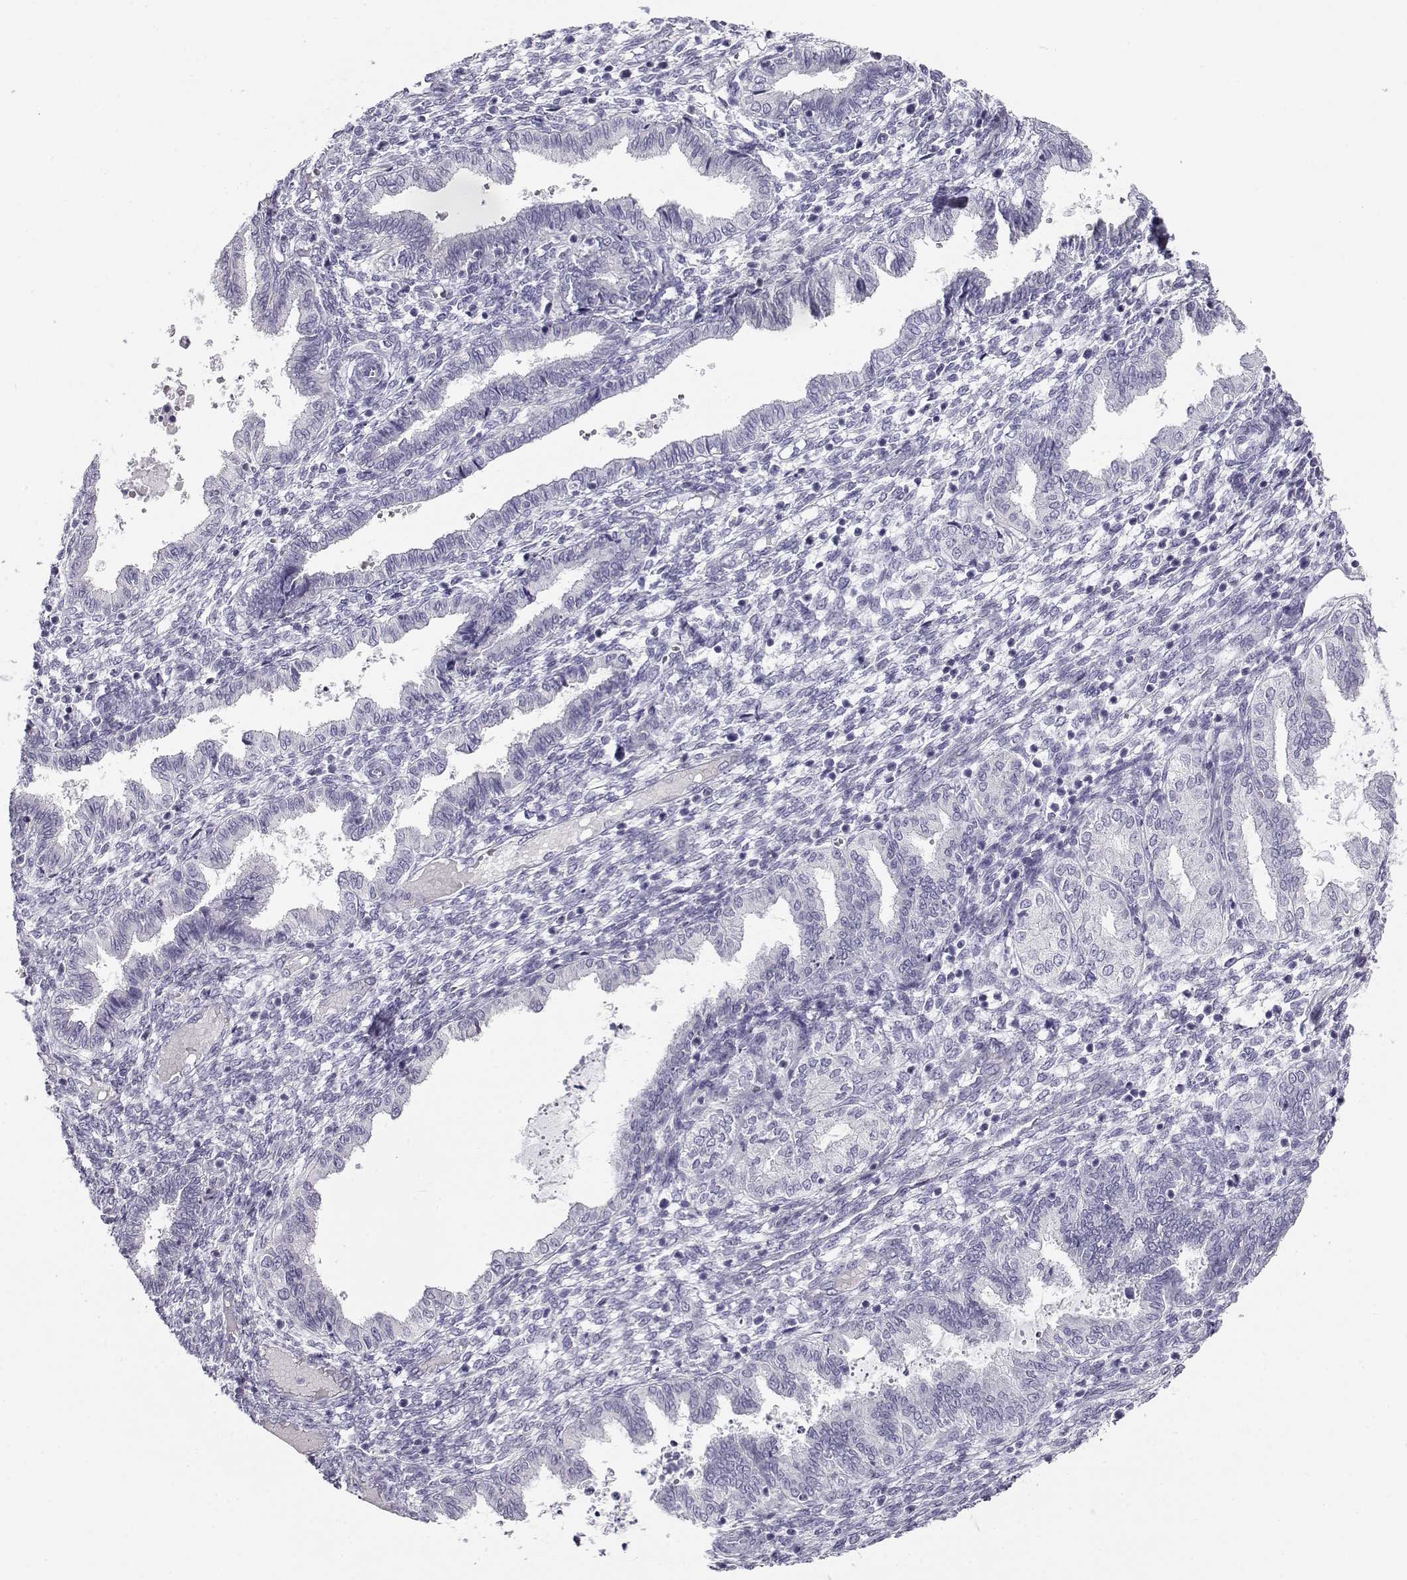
{"staining": {"intensity": "negative", "quantity": "none", "location": "none"}, "tissue": "endometrium", "cell_type": "Cells in endometrial stroma", "image_type": "normal", "snomed": [{"axis": "morphology", "description": "Normal tissue, NOS"}, {"axis": "topography", "description": "Endometrium"}], "caption": "Immunohistochemistry (IHC) image of unremarkable endometrium stained for a protein (brown), which exhibits no expression in cells in endometrial stroma. (Immunohistochemistry, brightfield microscopy, high magnification).", "gene": "CABS1", "patient": {"sex": "female", "age": 43}}